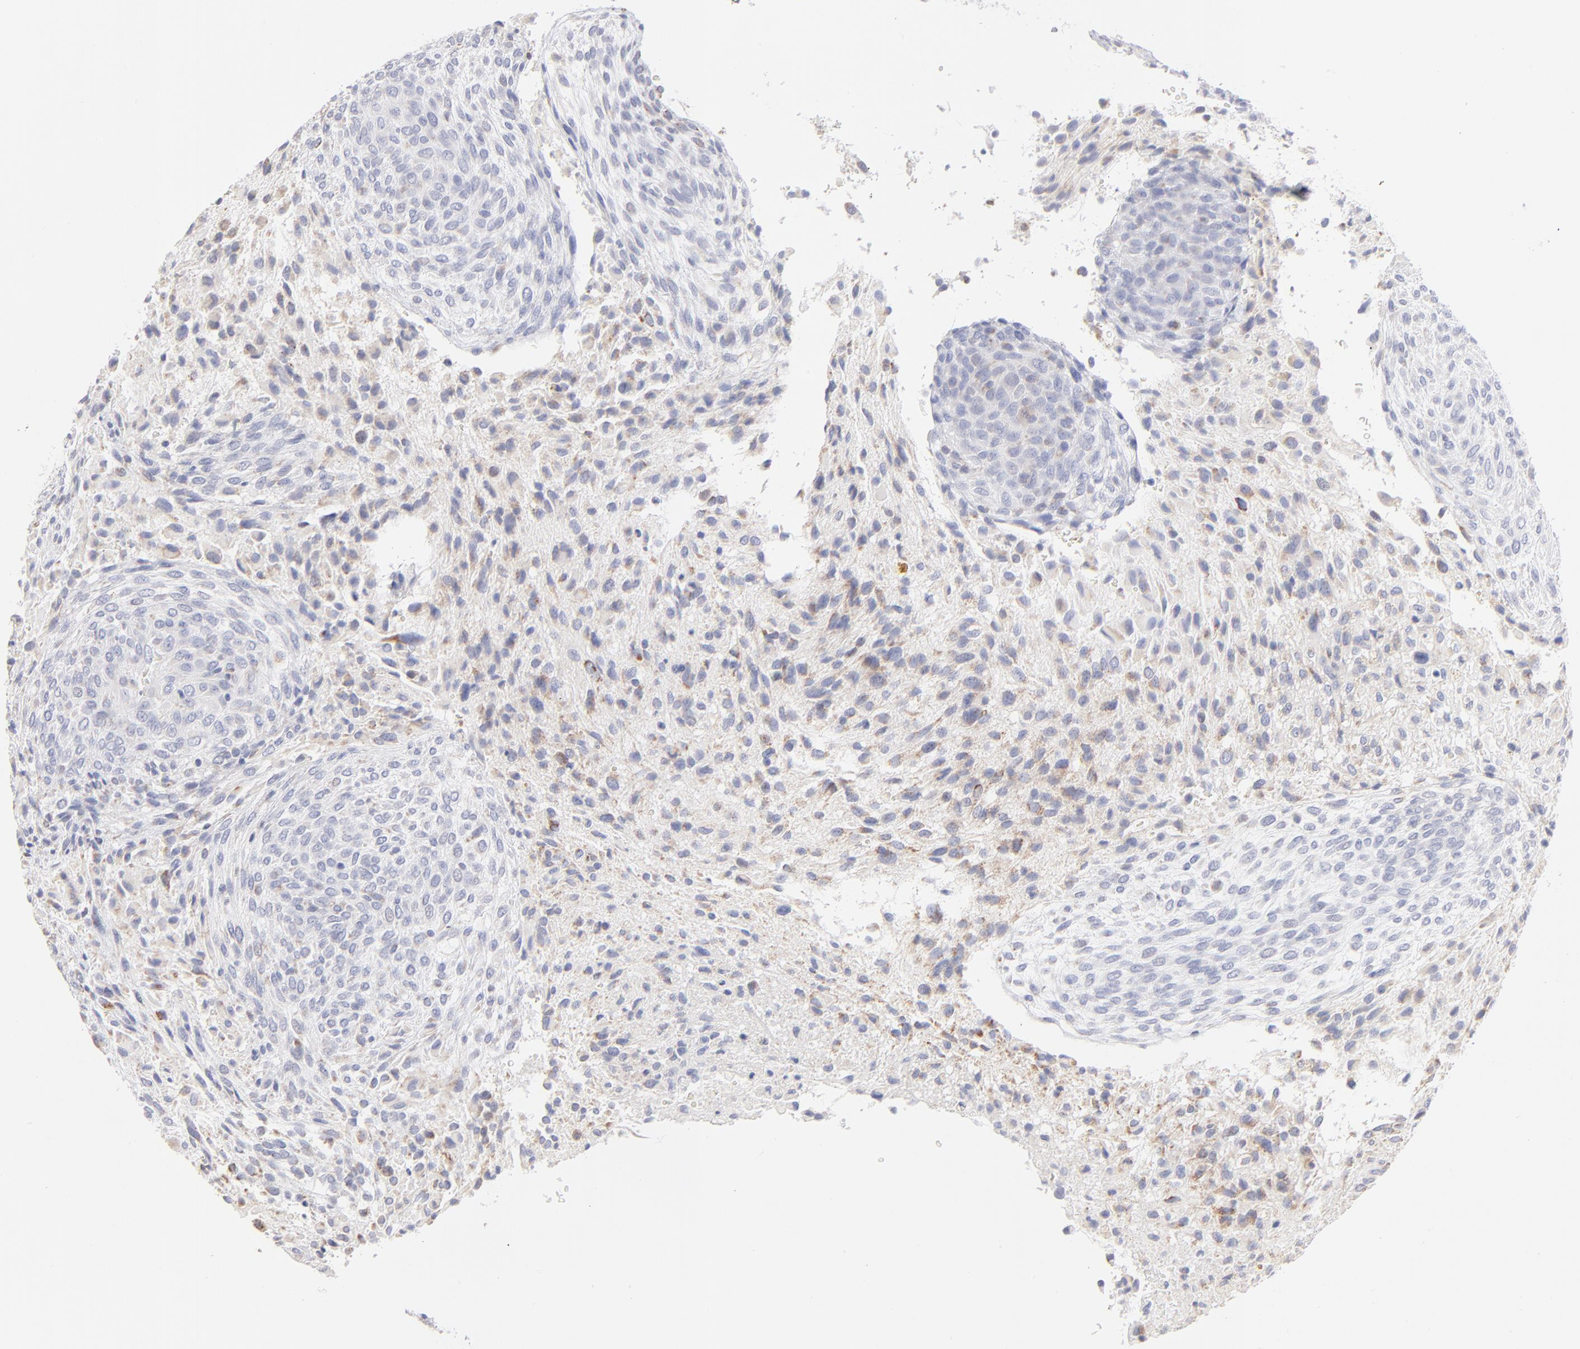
{"staining": {"intensity": "weak", "quantity": "<25%", "location": "cytoplasmic/membranous"}, "tissue": "glioma", "cell_type": "Tumor cells", "image_type": "cancer", "snomed": [{"axis": "morphology", "description": "Glioma, malignant, High grade"}, {"axis": "topography", "description": "Cerebral cortex"}], "caption": "Glioma was stained to show a protein in brown. There is no significant staining in tumor cells.", "gene": "TST", "patient": {"sex": "female", "age": 55}}